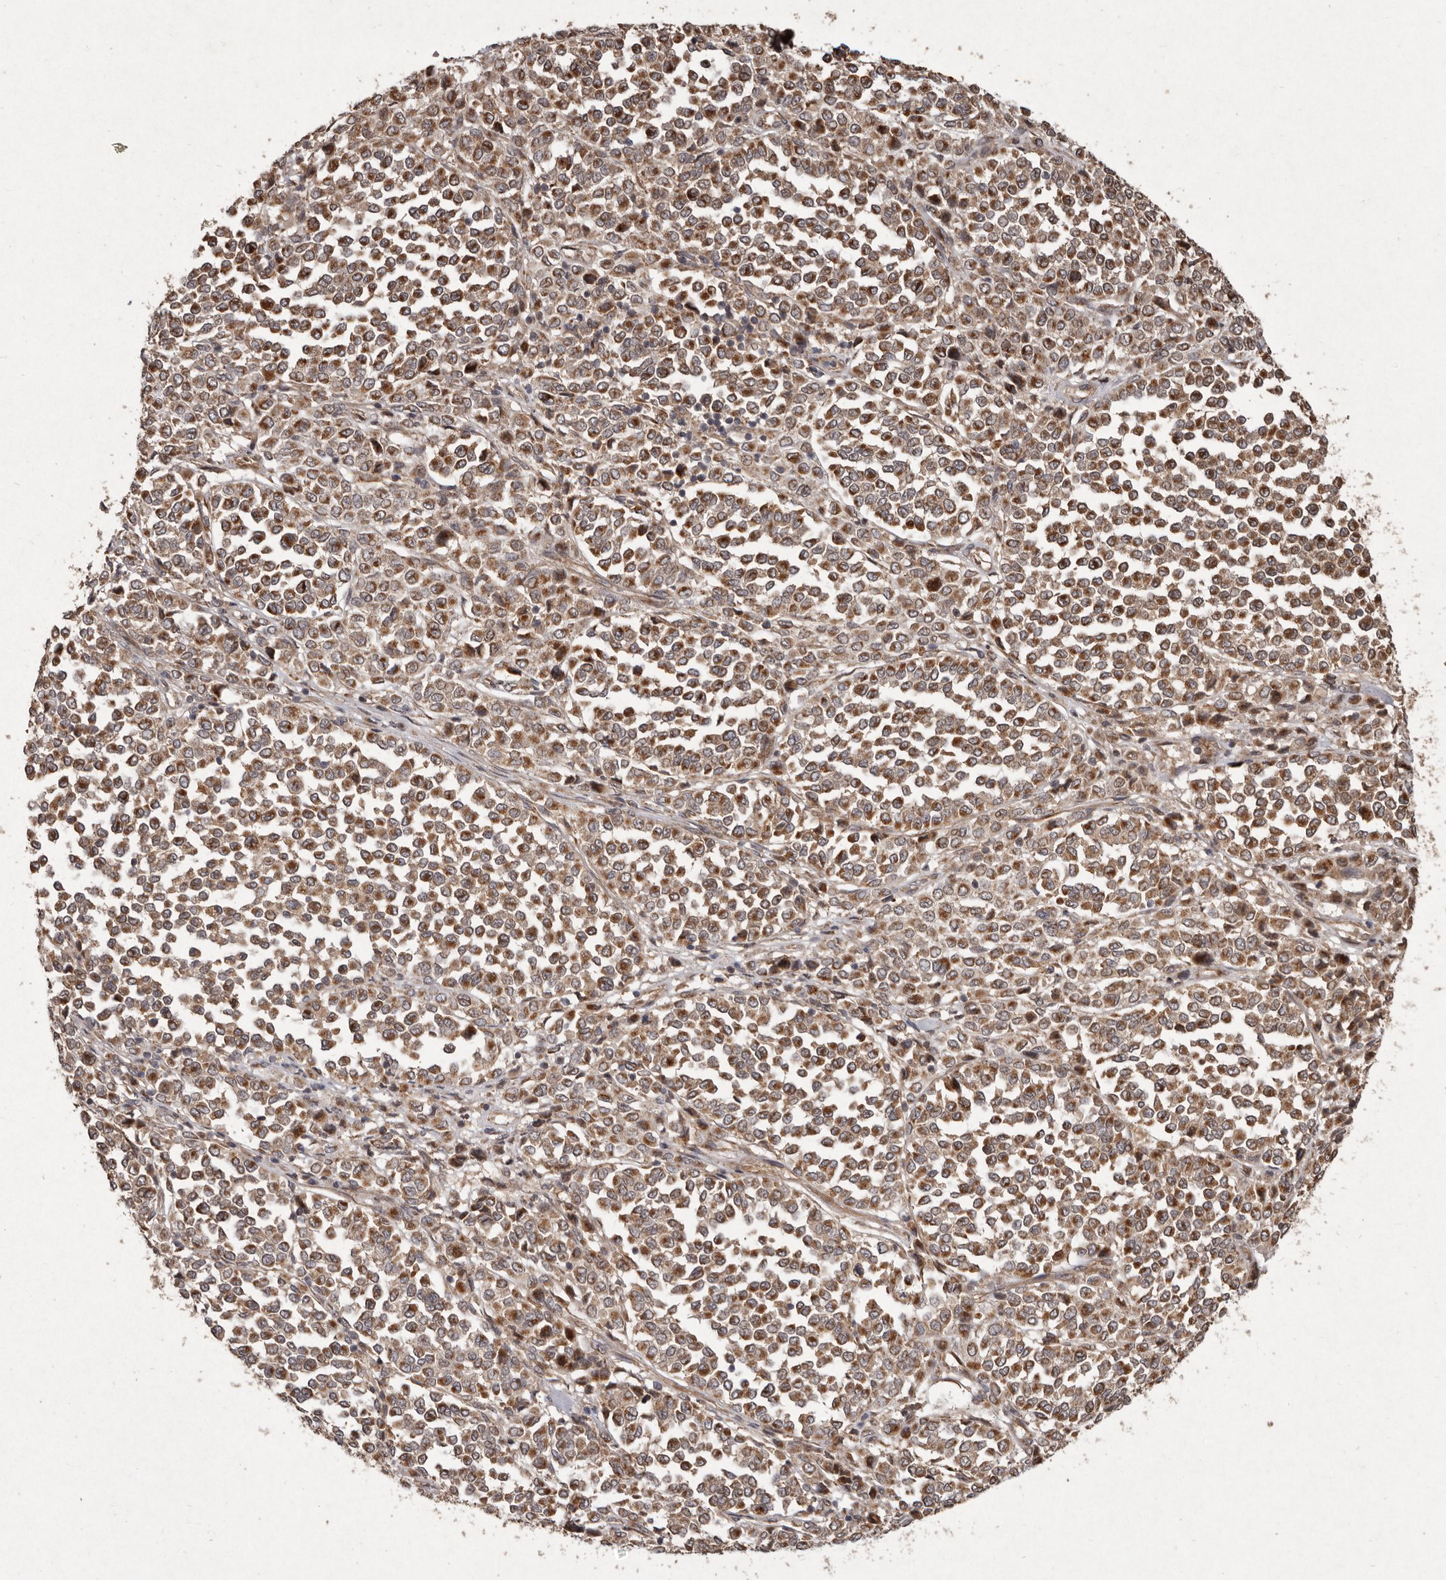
{"staining": {"intensity": "moderate", "quantity": ">75%", "location": "cytoplasmic/membranous"}, "tissue": "melanoma", "cell_type": "Tumor cells", "image_type": "cancer", "snomed": [{"axis": "morphology", "description": "Malignant melanoma, Metastatic site"}, {"axis": "topography", "description": "Pancreas"}], "caption": "Malignant melanoma (metastatic site) was stained to show a protein in brown. There is medium levels of moderate cytoplasmic/membranous staining in about >75% of tumor cells.", "gene": "SEMA3A", "patient": {"sex": "female", "age": 30}}